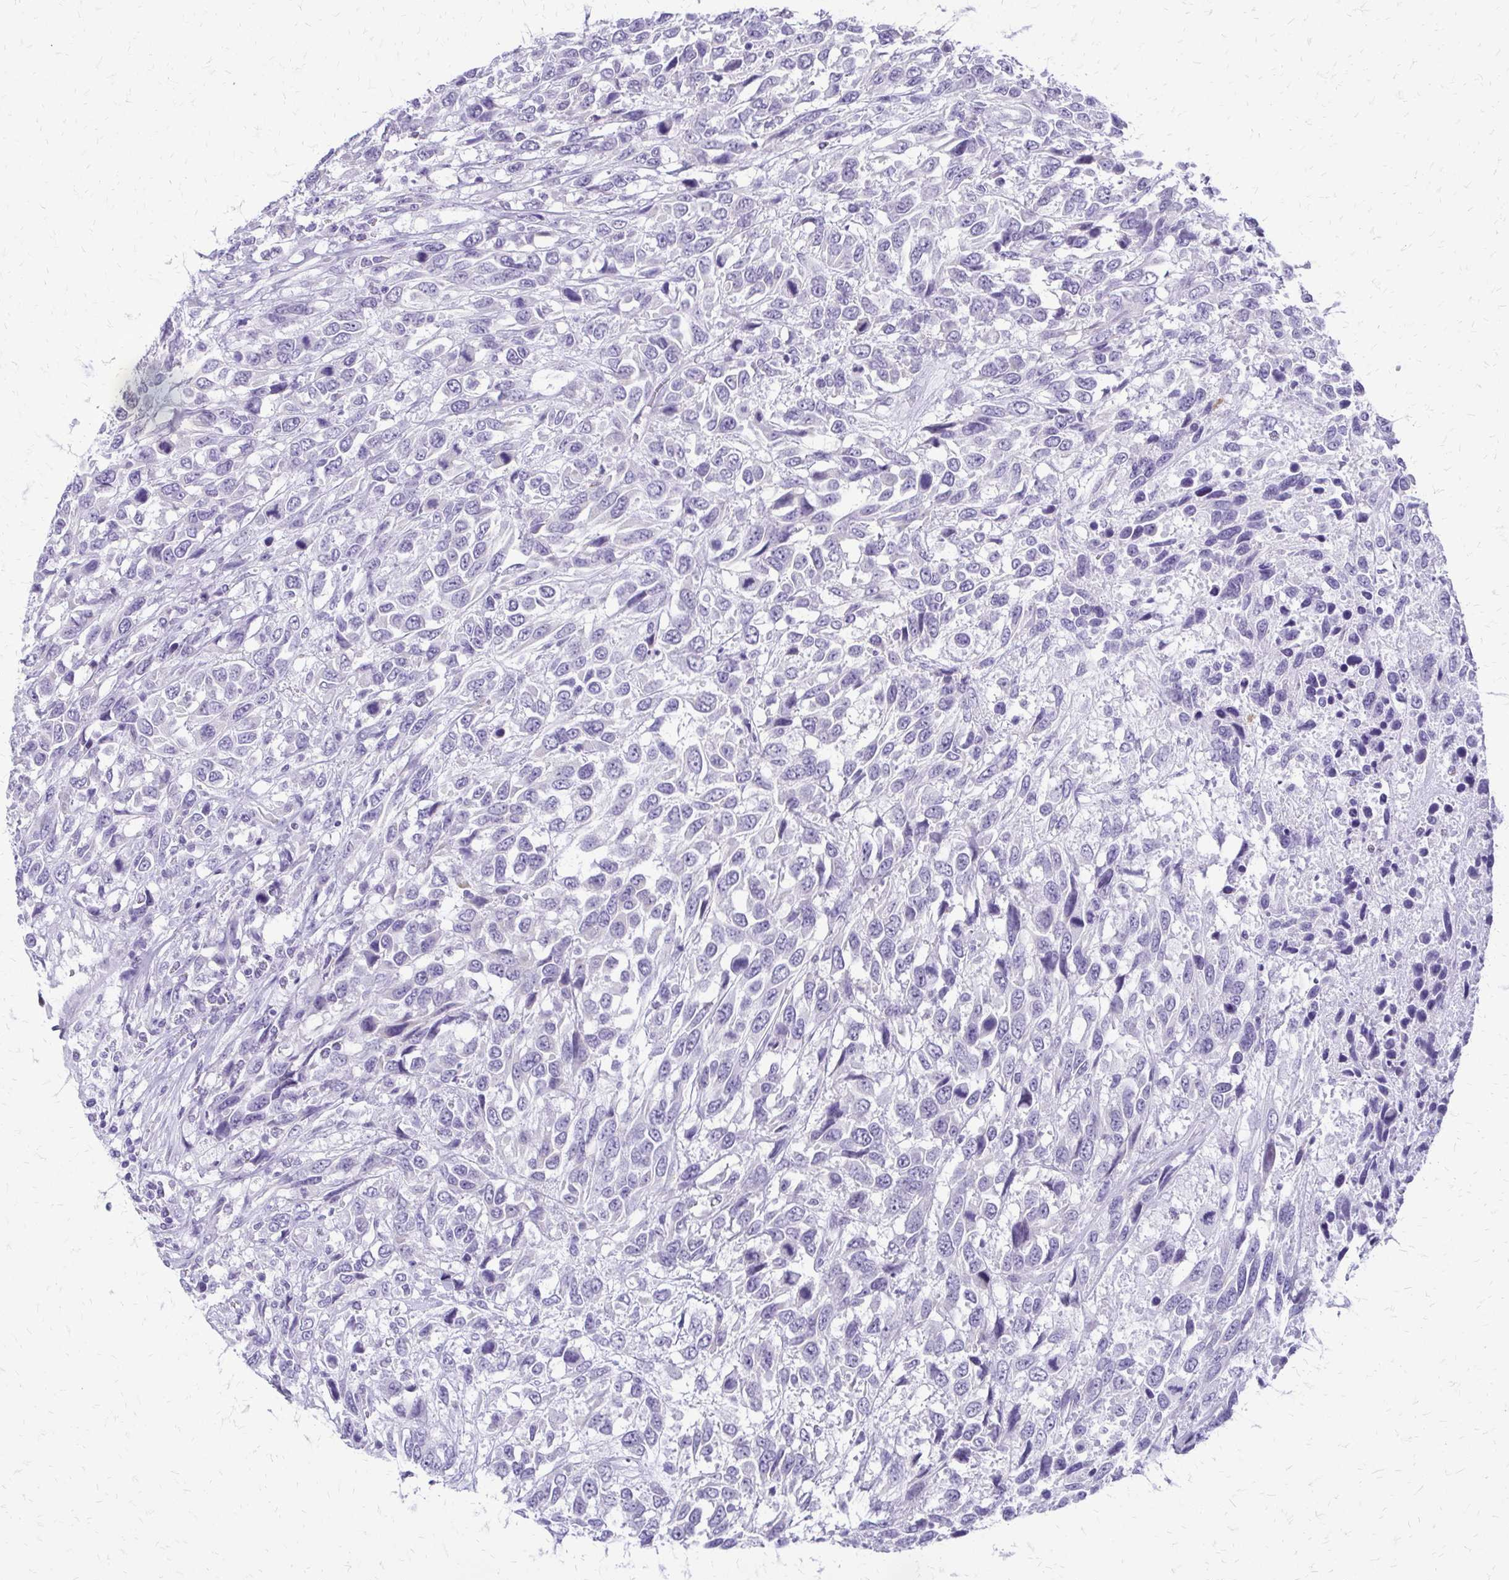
{"staining": {"intensity": "negative", "quantity": "none", "location": "none"}, "tissue": "urothelial cancer", "cell_type": "Tumor cells", "image_type": "cancer", "snomed": [{"axis": "morphology", "description": "Urothelial carcinoma, High grade"}, {"axis": "topography", "description": "Urinary bladder"}], "caption": "Urothelial carcinoma (high-grade) stained for a protein using IHC demonstrates no staining tumor cells.", "gene": "FAM162B", "patient": {"sex": "female", "age": 70}}